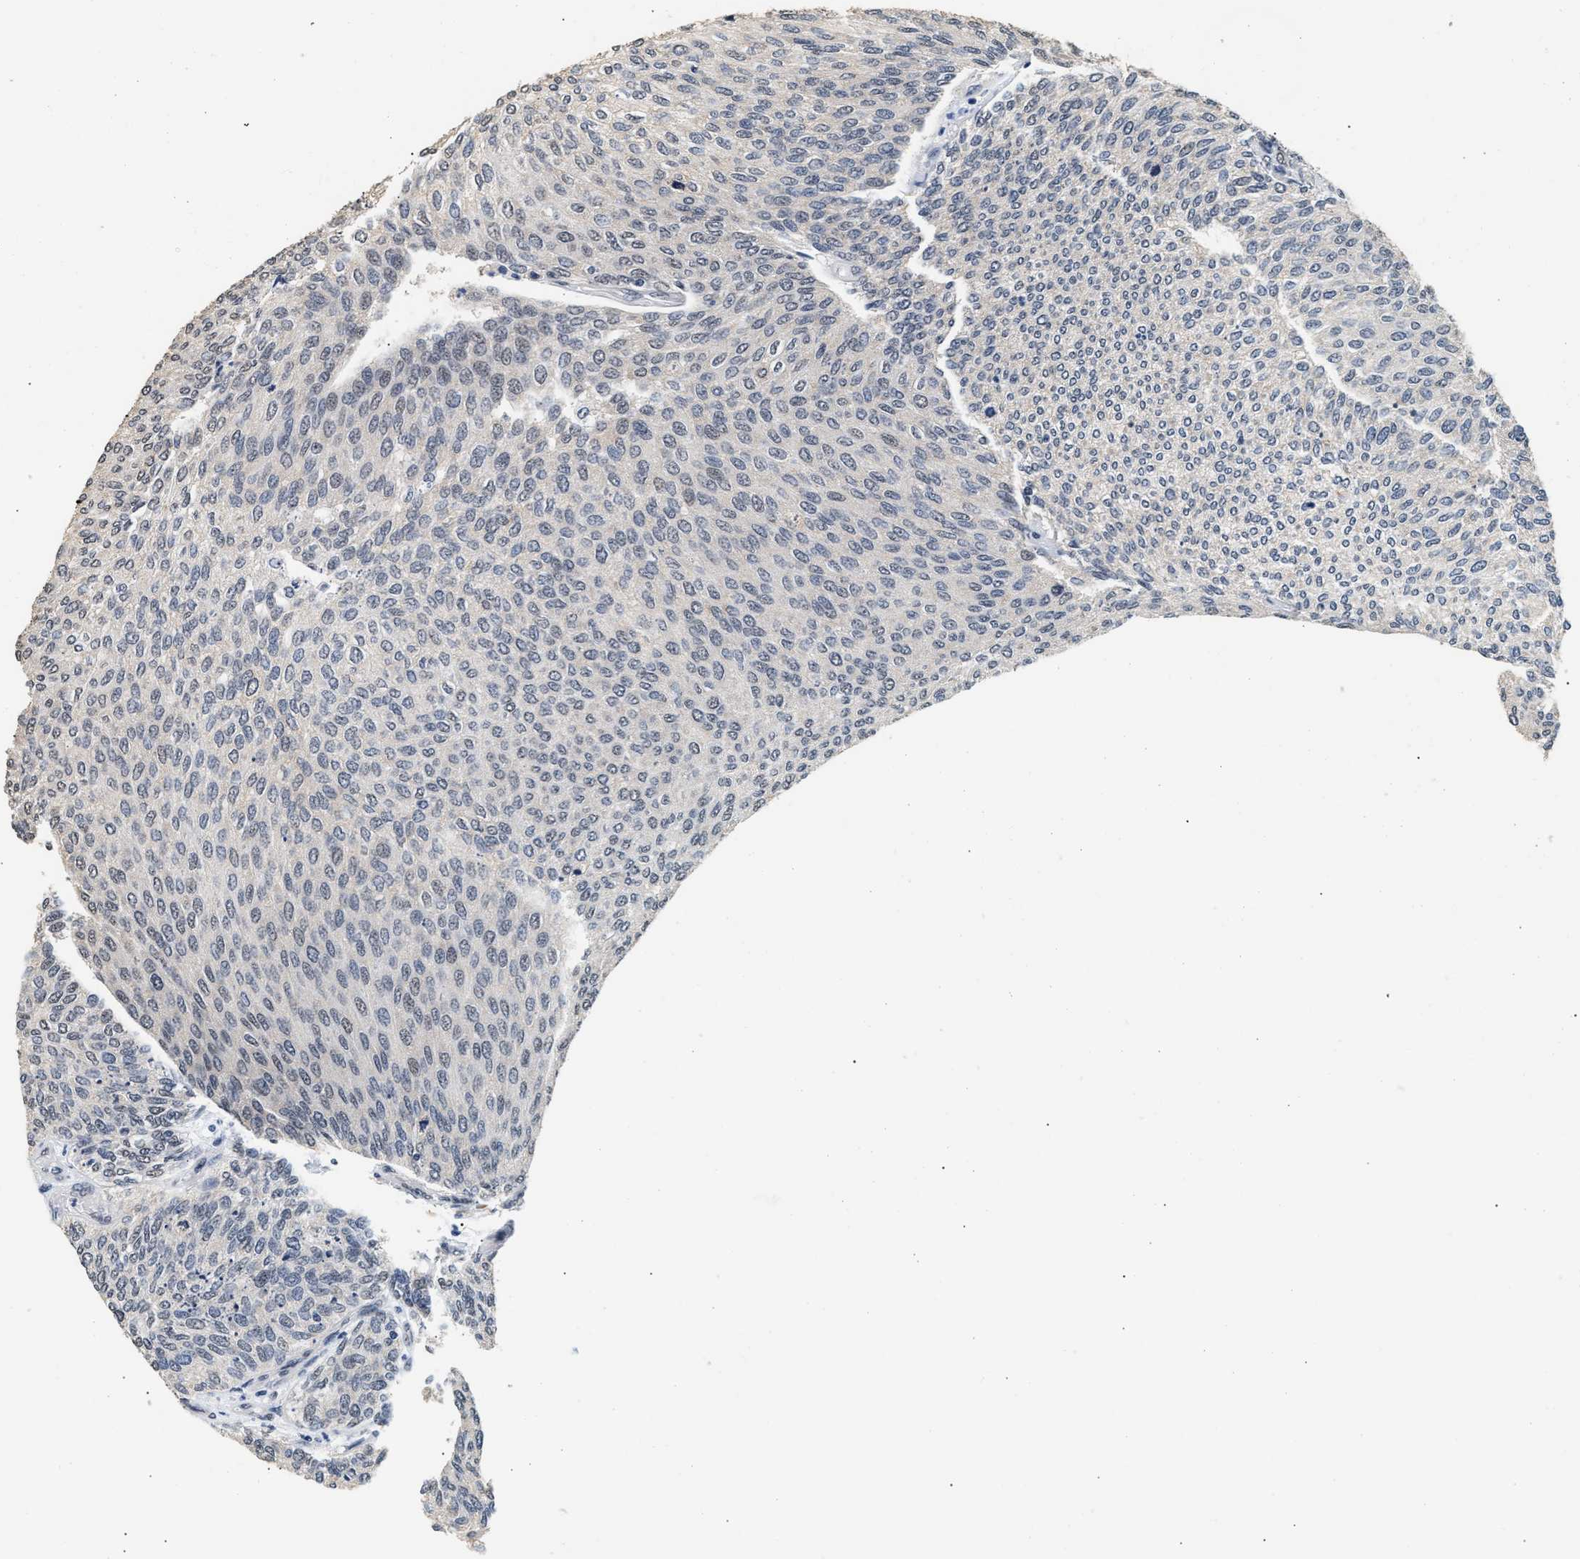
{"staining": {"intensity": "negative", "quantity": "none", "location": "none"}, "tissue": "urothelial cancer", "cell_type": "Tumor cells", "image_type": "cancer", "snomed": [{"axis": "morphology", "description": "Urothelial carcinoma, Low grade"}, {"axis": "topography", "description": "Urinary bladder"}], "caption": "Tumor cells are negative for protein expression in human urothelial cancer. Nuclei are stained in blue.", "gene": "THOC1", "patient": {"sex": "female", "age": 79}}